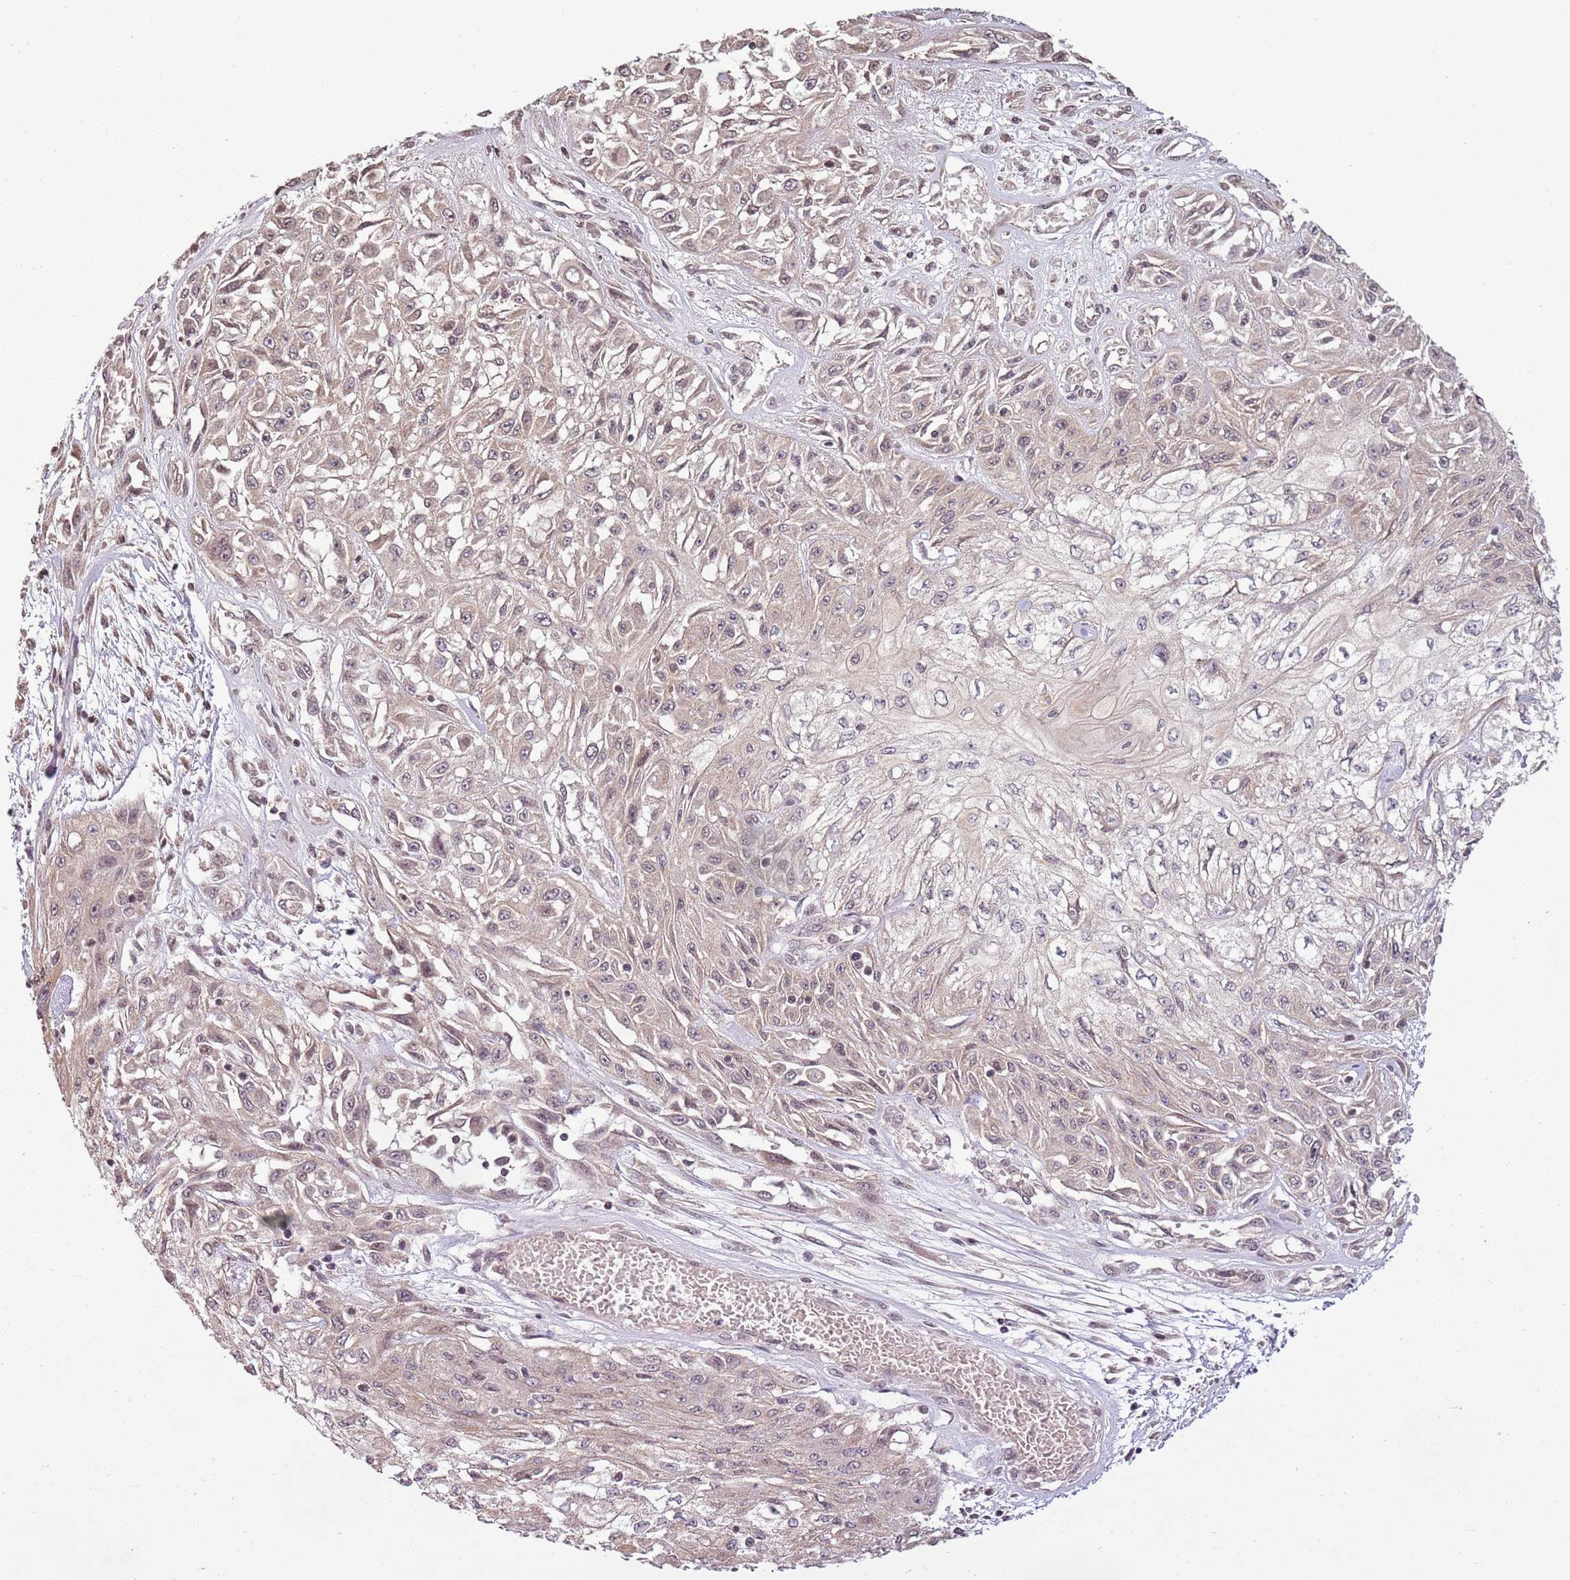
{"staining": {"intensity": "weak", "quantity": "<25%", "location": "cytoplasmic/membranous"}, "tissue": "skin cancer", "cell_type": "Tumor cells", "image_type": "cancer", "snomed": [{"axis": "morphology", "description": "Squamous cell carcinoma, NOS"}, {"axis": "morphology", "description": "Squamous cell carcinoma, metastatic, NOS"}, {"axis": "topography", "description": "Skin"}, {"axis": "topography", "description": "Lymph node"}], "caption": "Immunohistochemistry micrograph of human squamous cell carcinoma (skin) stained for a protein (brown), which reveals no positivity in tumor cells.", "gene": "CAPN9", "patient": {"sex": "male", "age": 75}}